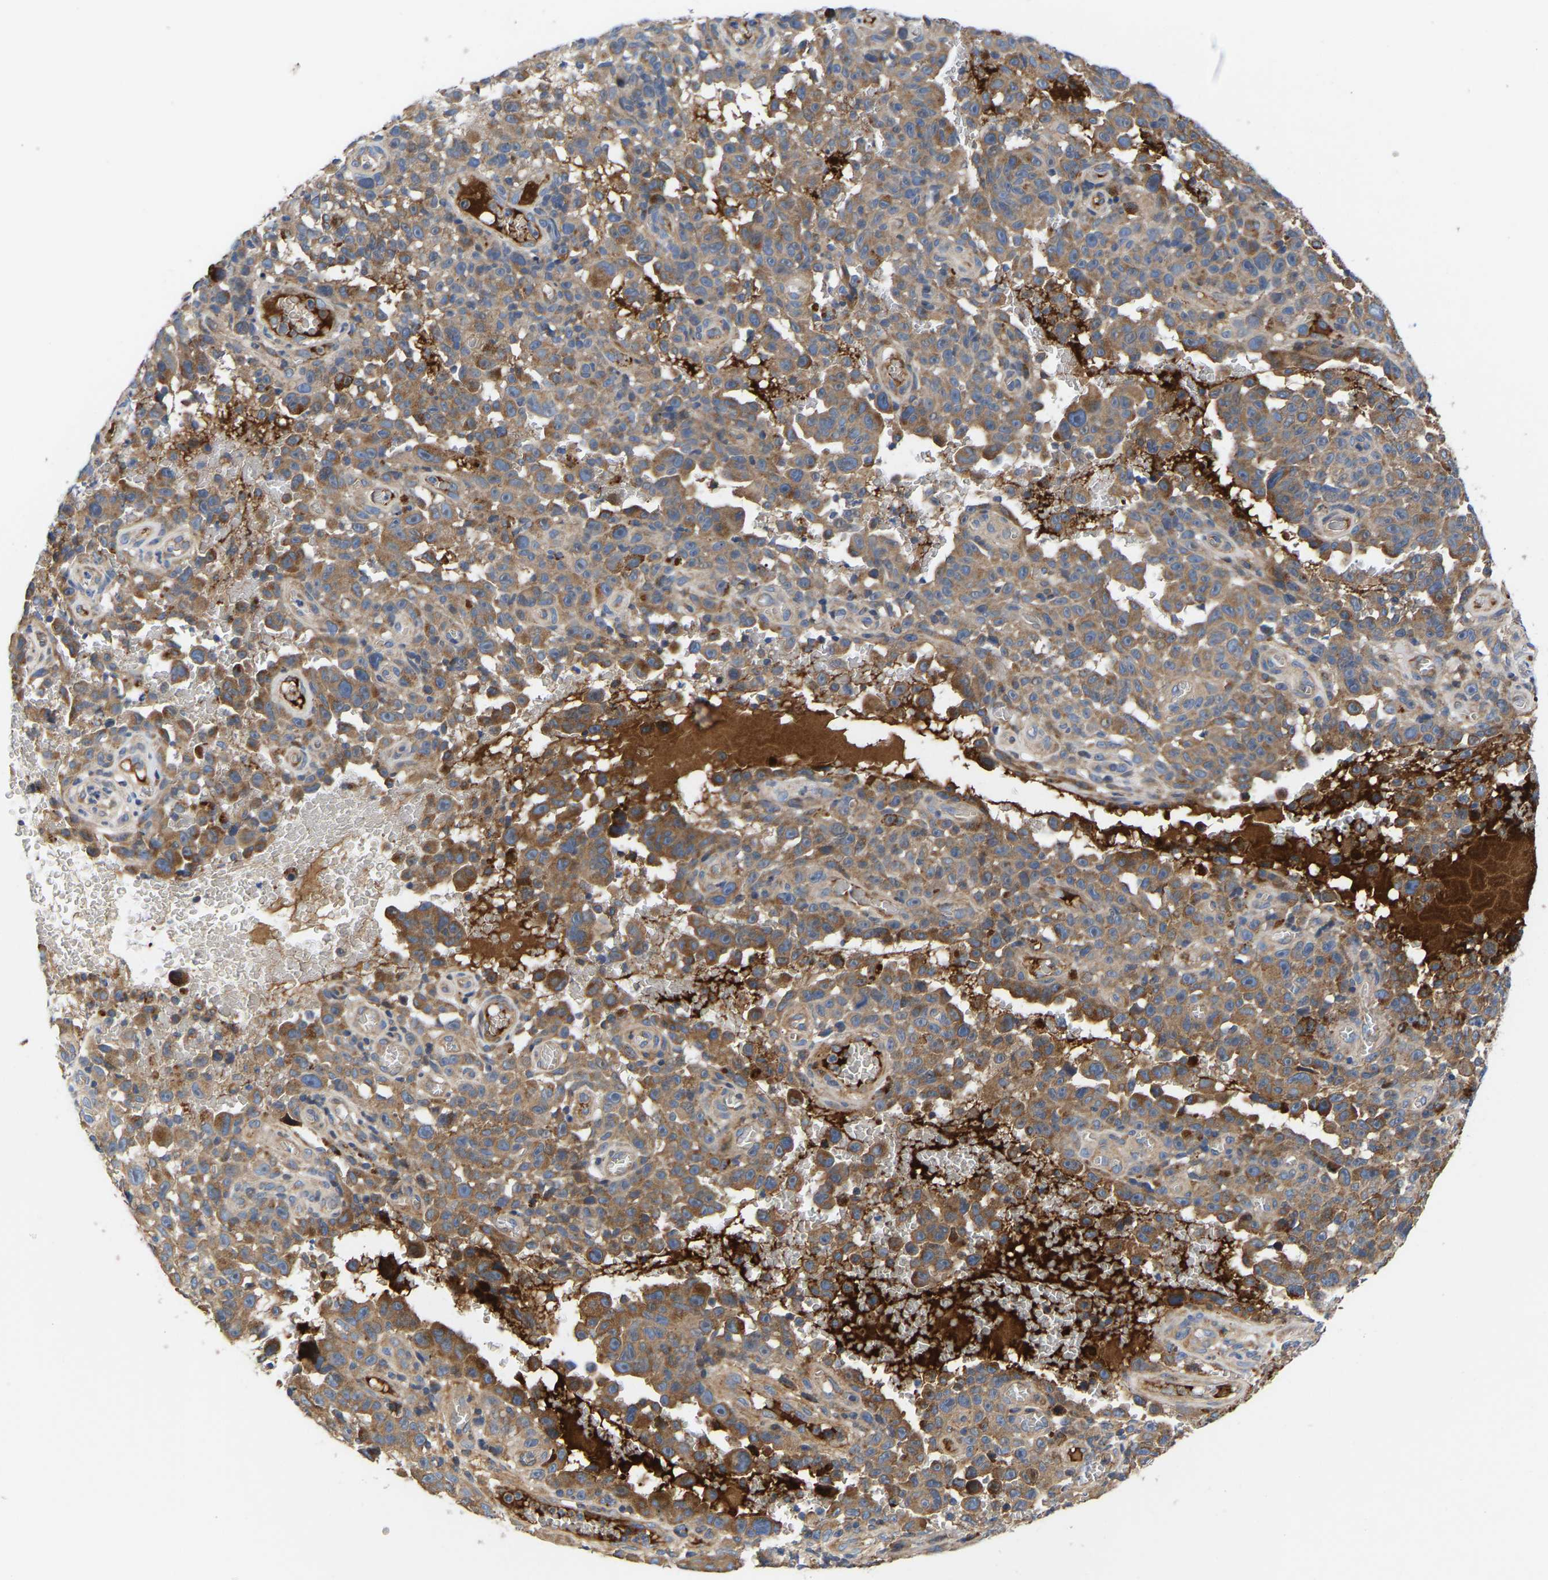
{"staining": {"intensity": "moderate", "quantity": ">75%", "location": "cytoplasmic/membranous"}, "tissue": "melanoma", "cell_type": "Tumor cells", "image_type": "cancer", "snomed": [{"axis": "morphology", "description": "Malignant melanoma, NOS"}, {"axis": "topography", "description": "Skin"}], "caption": "An immunohistochemistry image of tumor tissue is shown. Protein staining in brown highlights moderate cytoplasmic/membranous positivity in malignant melanoma within tumor cells.", "gene": "AIMP2", "patient": {"sex": "female", "age": 82}}